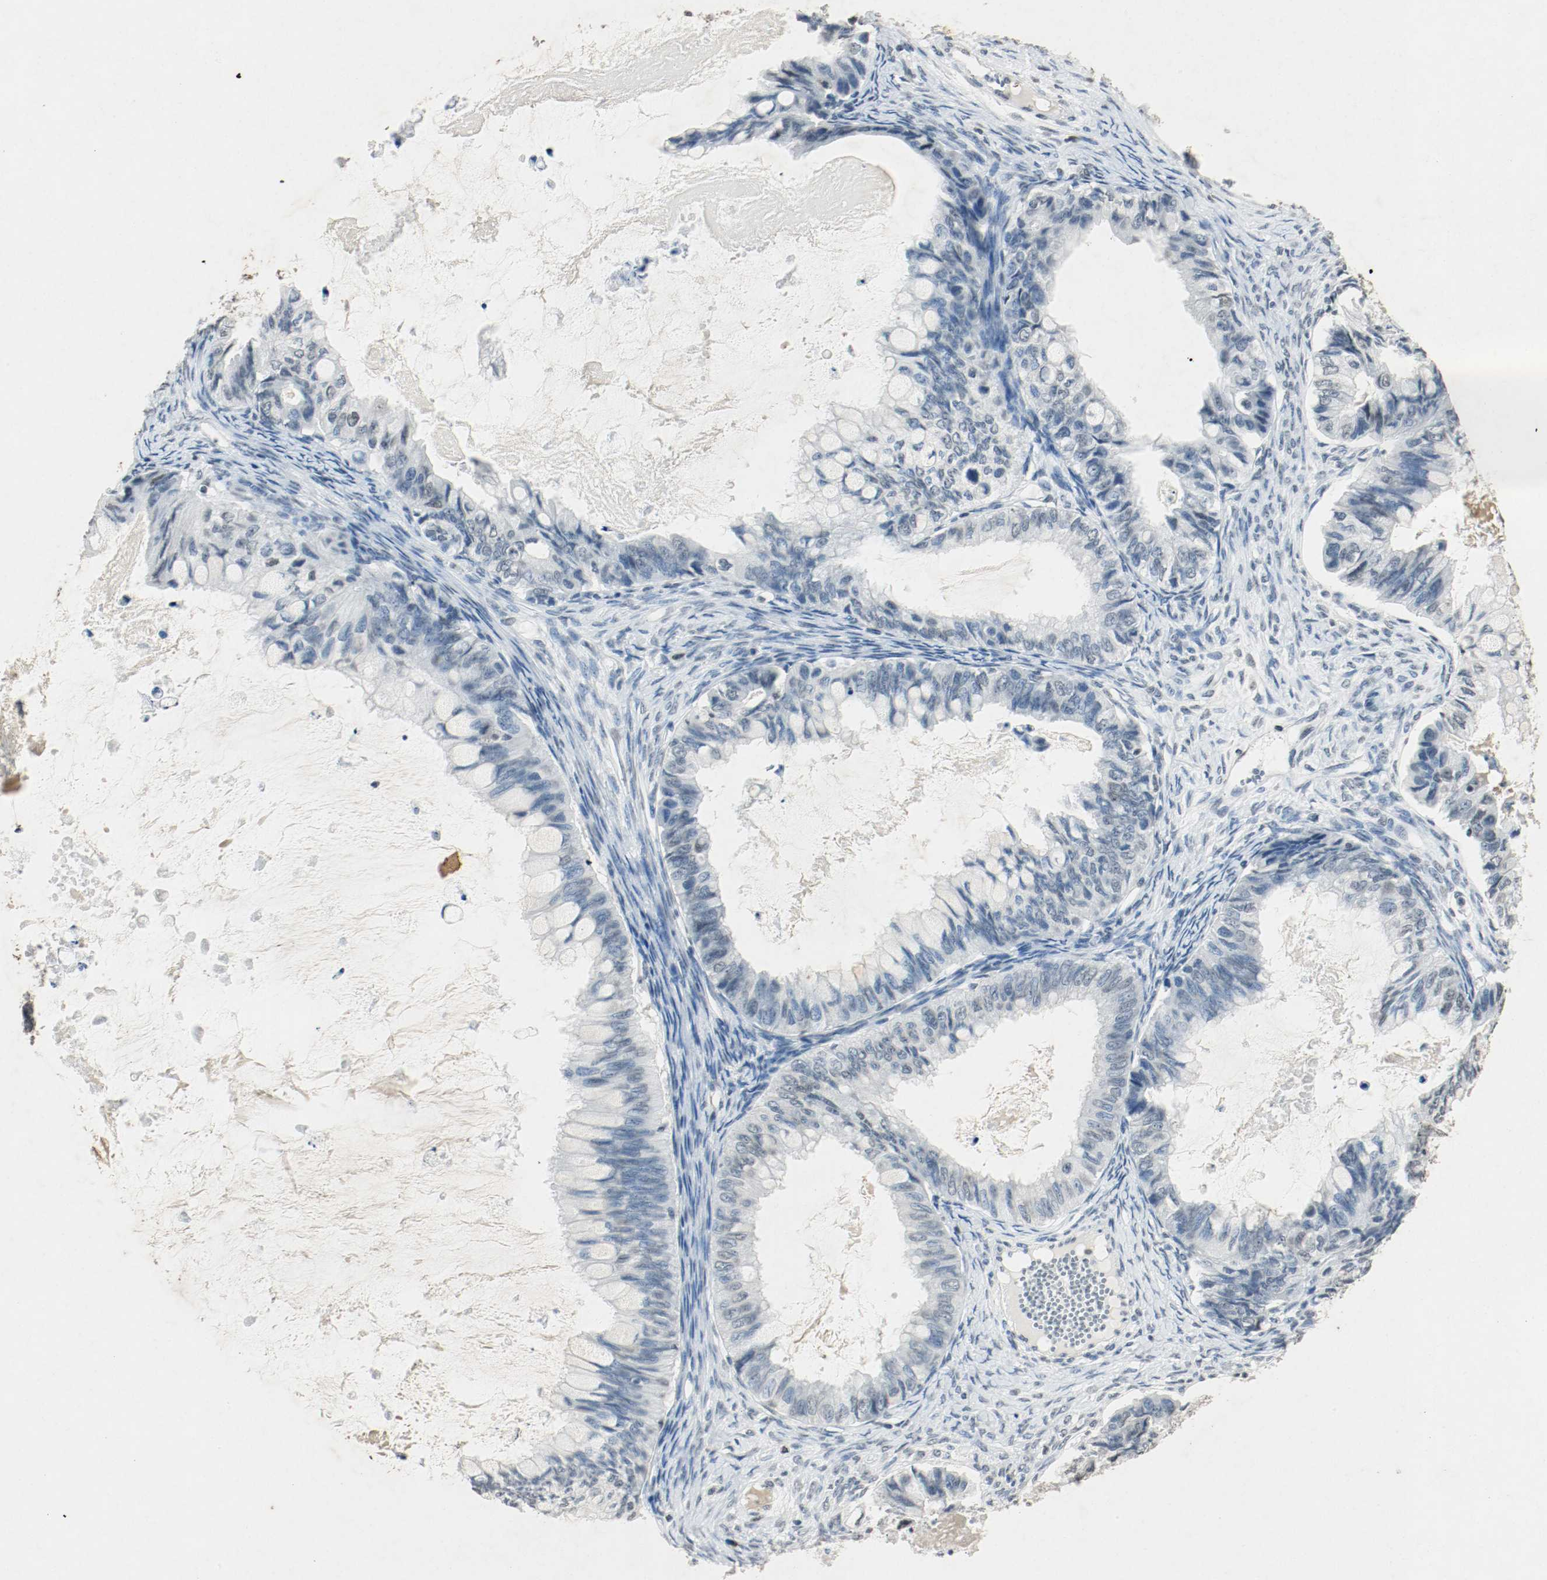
{"staining": {"intensity": "negative", "quantity": "none", "location": "none"}, "tissue": "ovarian cancer", "cell_type": "Tumor cells", "image_type": "cancer", "snomed": [{"axis": "morphology", "description": "Cystadenocarcinoma, mucinous, NOS"}, {"axis": "topography", "description": "Ovary"}], "caption": "A histopathology image of human ovarian cancer is negative for staining in tumor cells.", "gene": "DNMT1", "patient": {"sex": "female", "age": 80}}